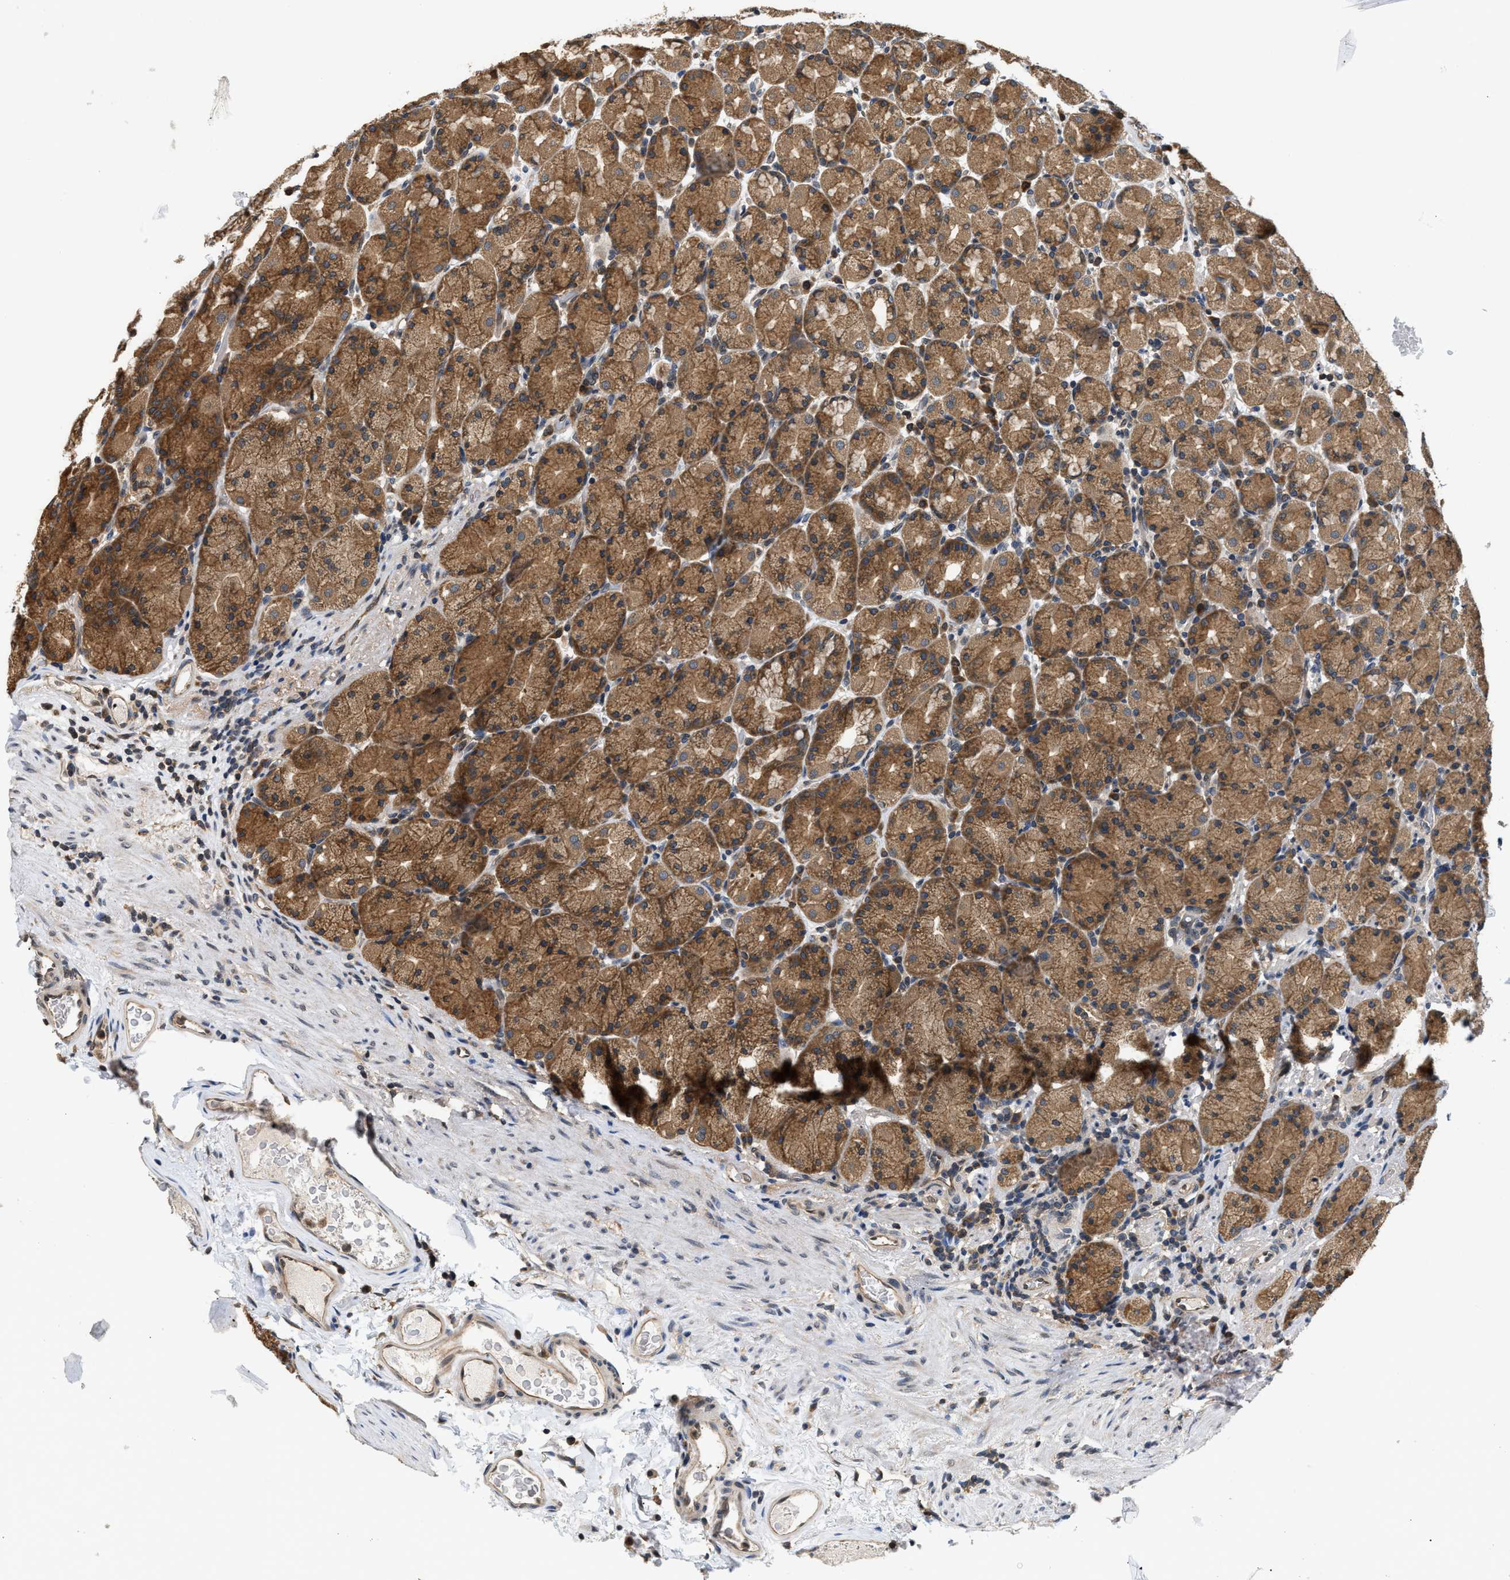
{"staining": {"intensity": "moderate", "quantity": ">75%", "location": "cytoplasmic/membranous"}, "tissue": "stomach", "cell_type": "Glandular cells", "image_type": "normal", "snomed": [{"axis": "morphology", "description": "Normal tissue, NOS"}, {"axis": "topography", "description": "Stomach, upper"}], "caption": "A photomicrograph showing moderate cytoplasmic/membranous staining in approximately >75% of glandular cells in normal stomach, as visualized by brown immunohistochemical staining.", "gene": "RAB29", "patient": {"sex": "male", "age": 68}}